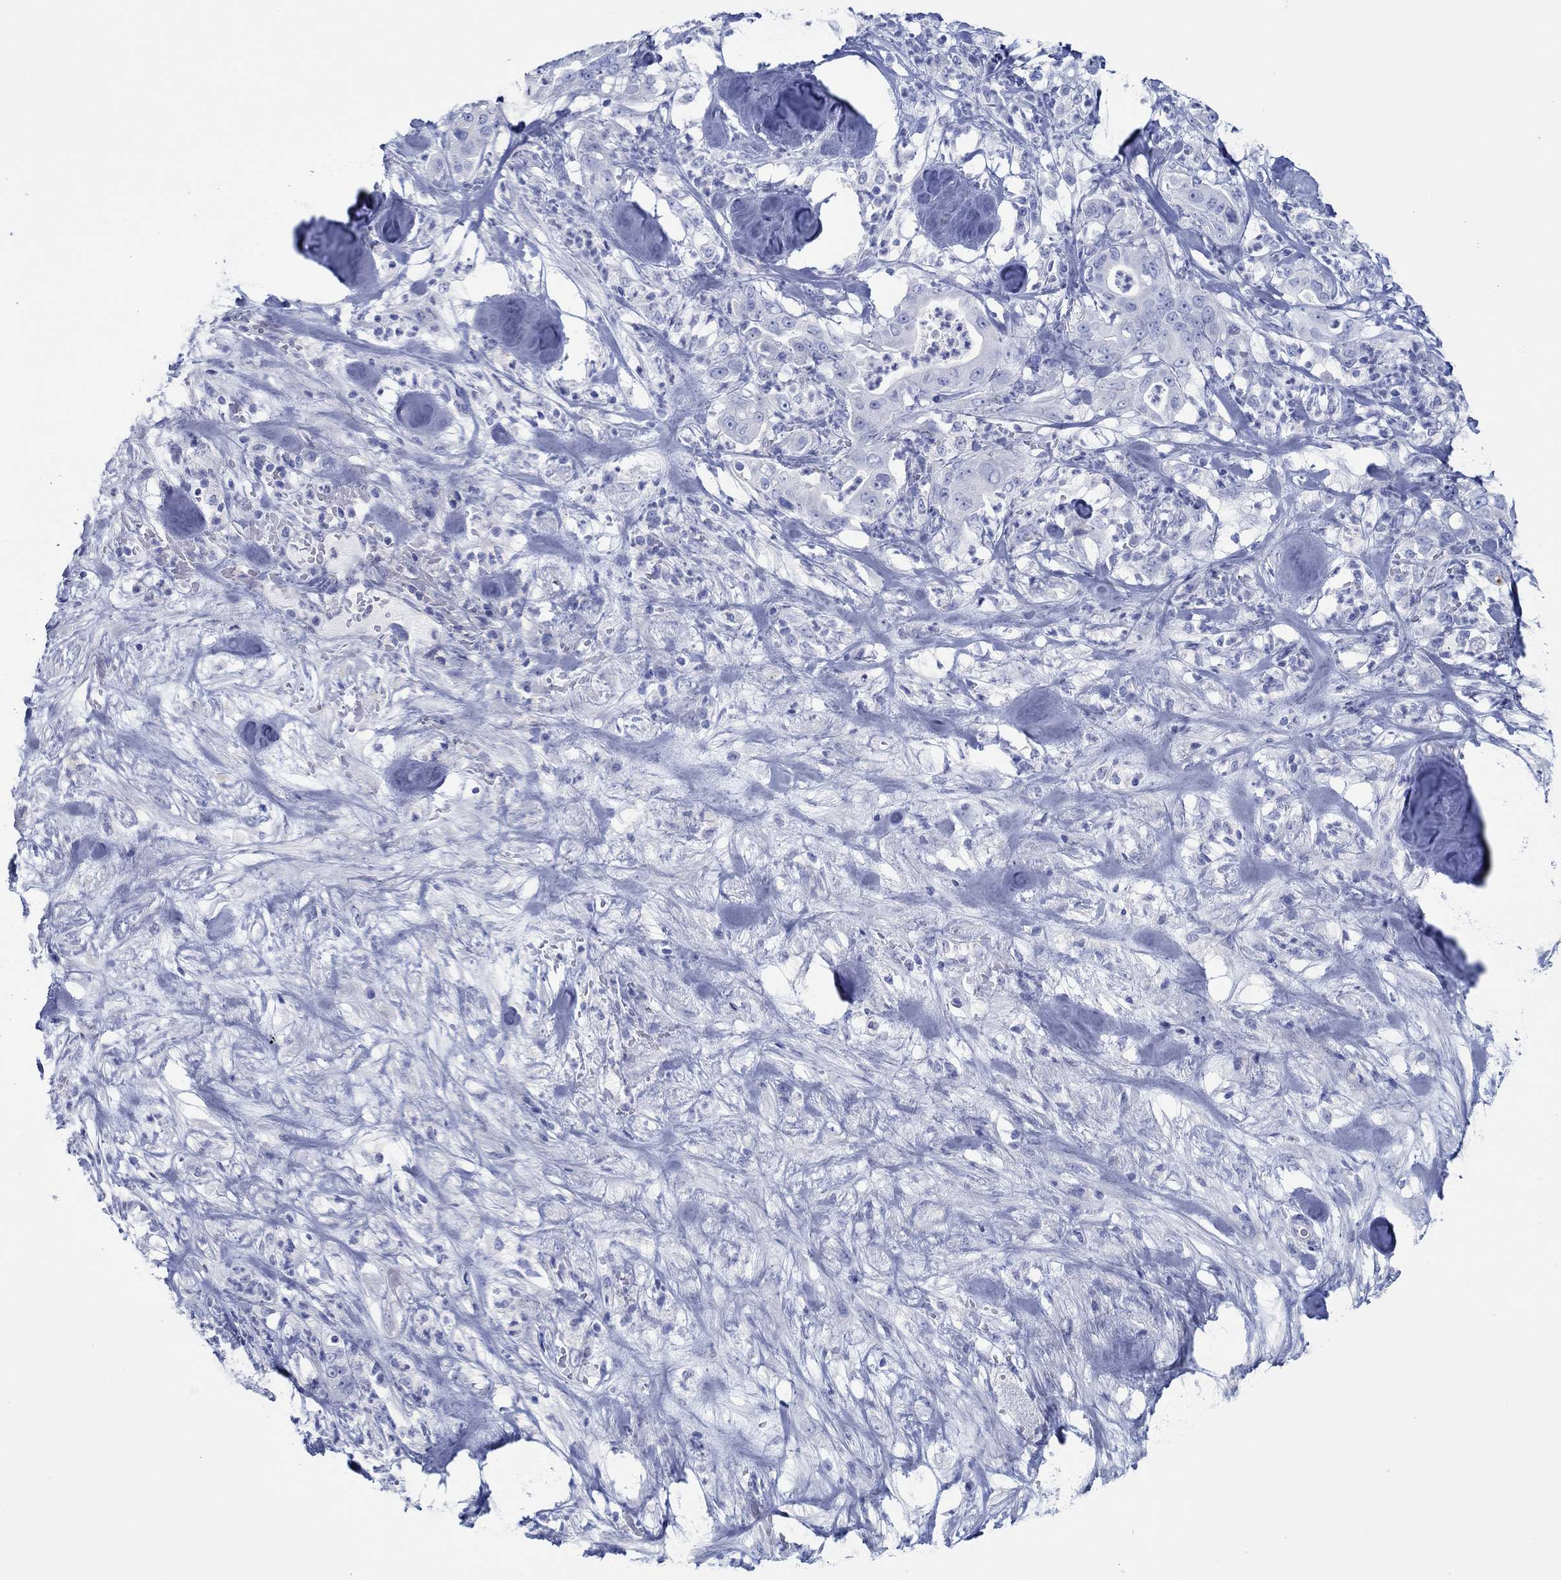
{"staining": {"intensity": "negative", "quantity": "none", "location": "none"}, "tissue": "pancreatic cancer", "cell_type": "Tumor cells", "image_type": "cancer", "snomed": [{"axis": "morphology", "description": "Adenocarcinoma, NOS"}, {"axis": "topography", "description": "Pancreas"}], "caption": "This histopathology image is of pancreatic cancer stained with IHC to label a protein in brown with the nuclei are counter-stained blue. There is no expression in tumor cells.", "gene": "IGFBP6", "patient": {"sex": "male", "age": 71}}